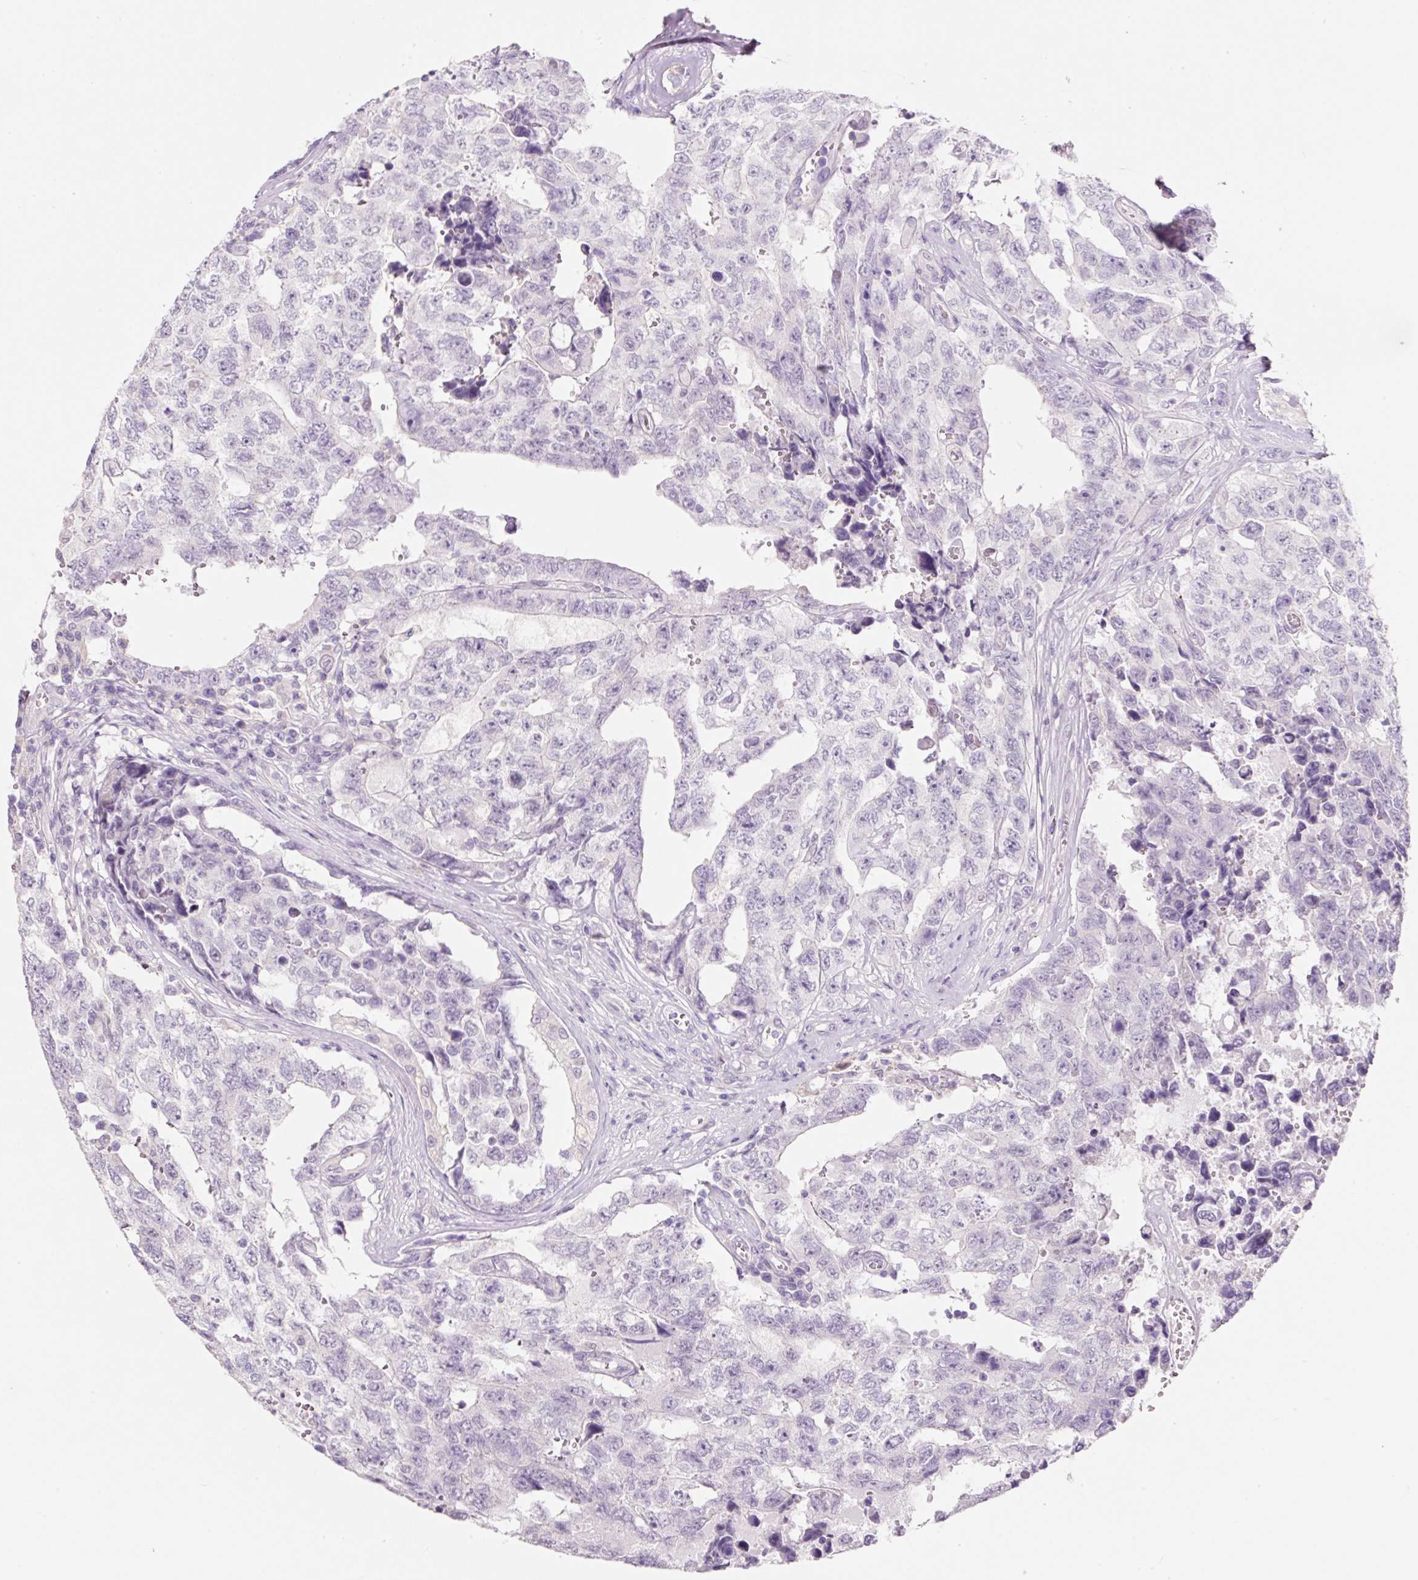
{"staining": {"intensity": "negative", "quantity": "none", "location": "none"}, "tissue": "testis cancer", "cell_type": "Tumor cells", "image_type": "cancer", "snomed": [{"axis": "morphology", "description": "Normal tissue, NOS"}, {"axis": "morphology", "description": "Carcinoma, Embryonal, NOS"}, {"axis": "topography", "description": "Testis"}, {"axis": "topography", "description": "Epididymis"}], "caption": "This is an immunohistochemistry (IHC) micrograph of testis cancer (embryonal carcinoma). There is no staining in tumor cells.", "gene": "SYP", "patient": {"sex": "male", "age": 25}}